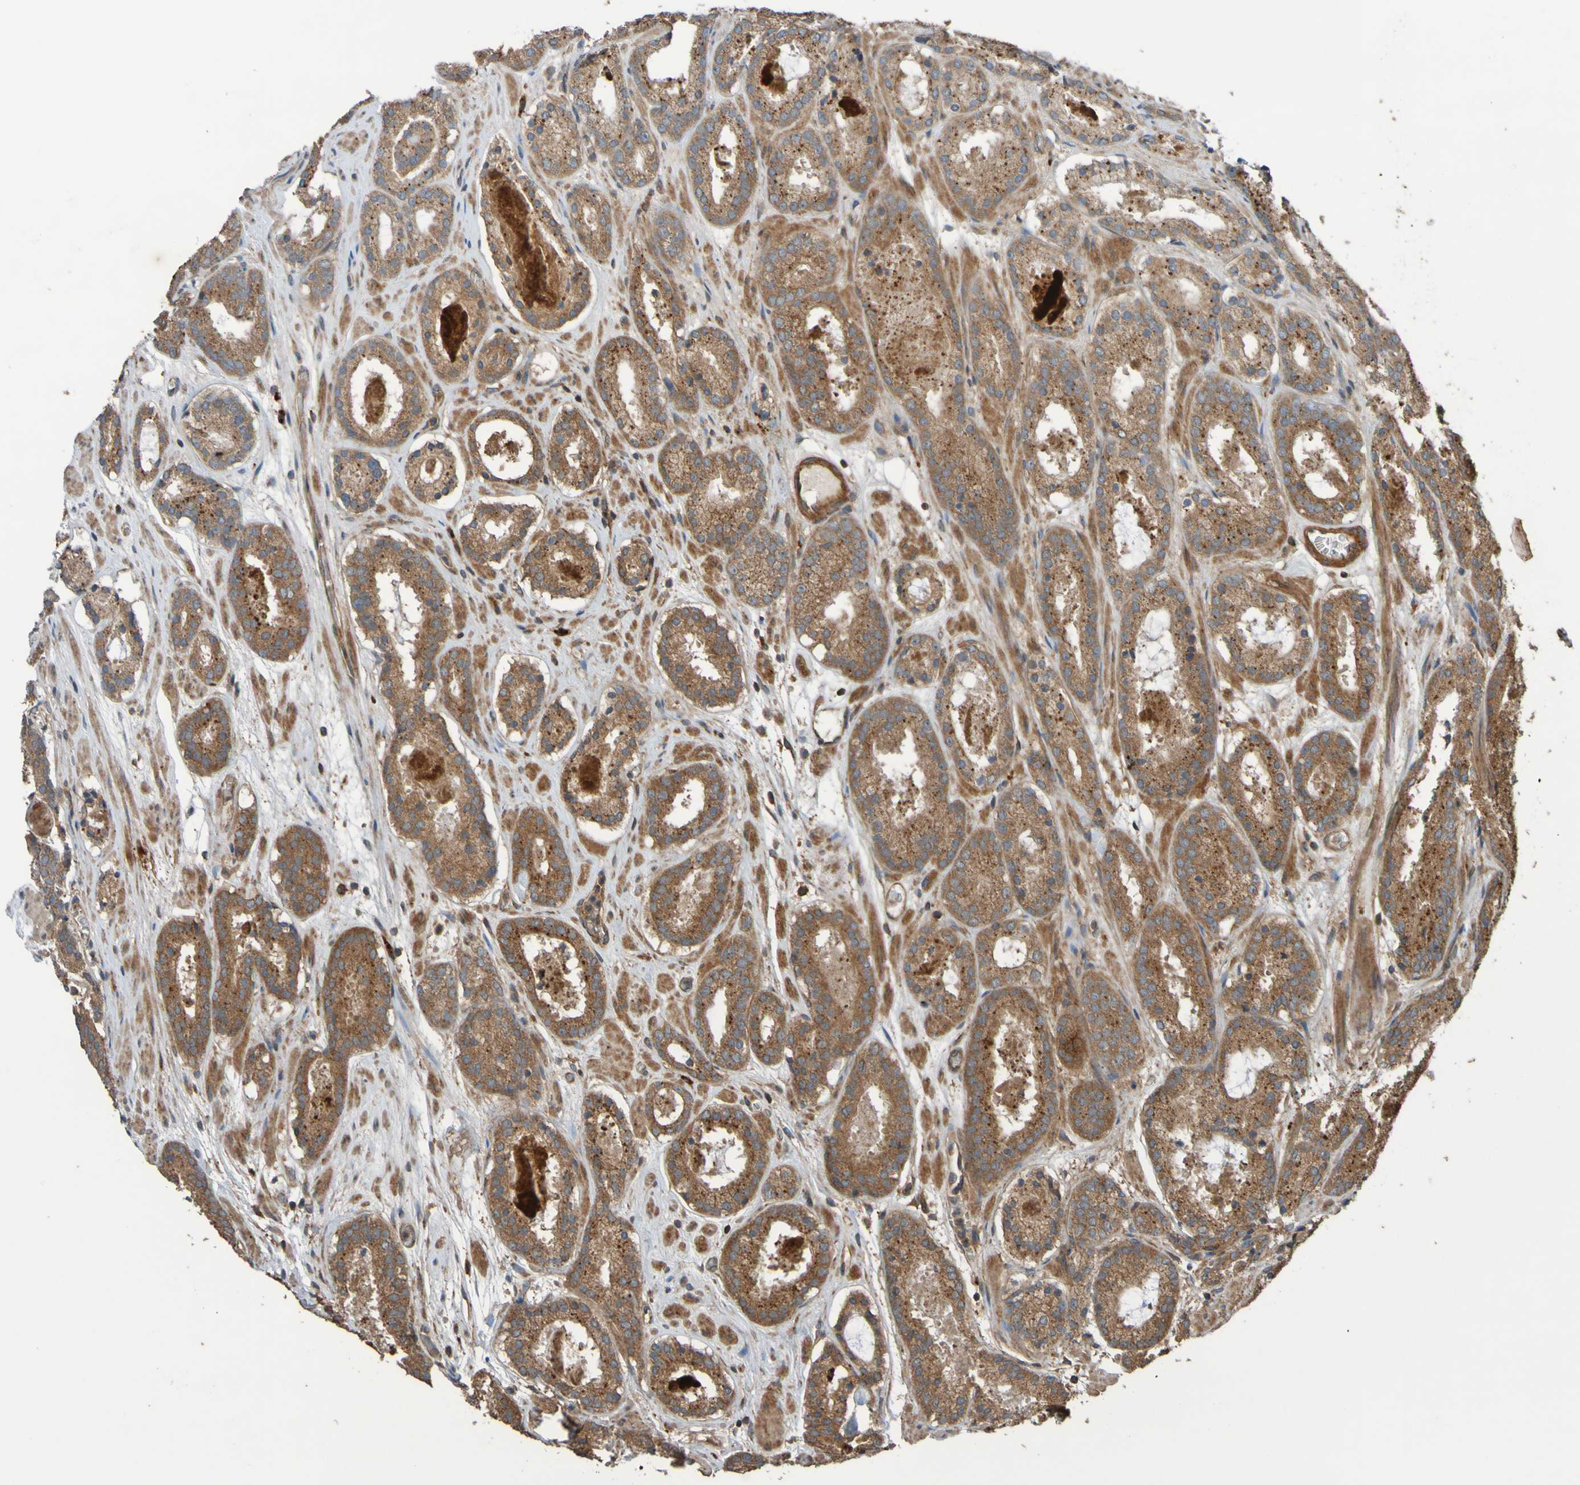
{"staining": {"intensity": "moderate", "quantity": ">75%", "location": "cytoplasmic/membranous"}, "tissue": "prostate cancer", "cell_type": "Tumor cells", "image_type": "cancer", "snomed": [{"axis": "morphology", "description": "Adenocarcinoma, Low grade"}, {"axis": "topography", "description": "Prostate"}], "caption": "A histopathology image of prostate cancer stained for a protein exhibits moderate cytoplasmic/membranous brown staining in tumor cells.", "gene": "UCN", "patient": {"sex": "male", "age": 69}}